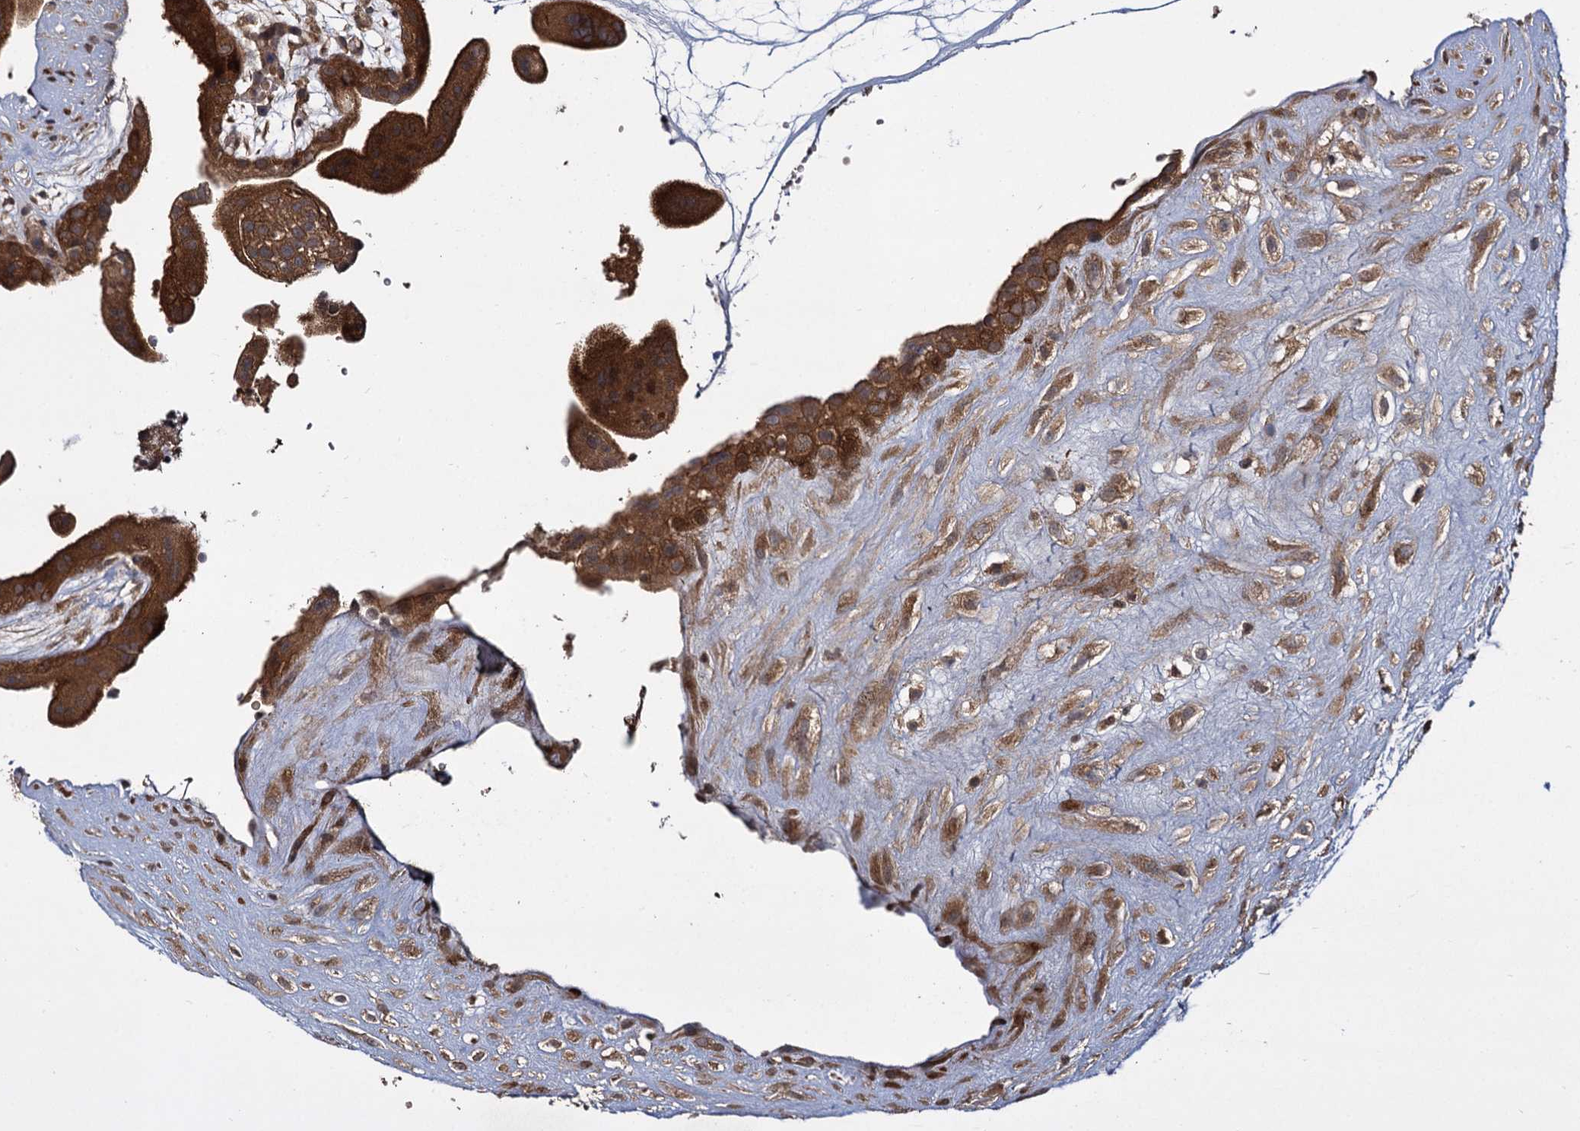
{"staining": {"intensity": "strong", "quantity": ">75%", "location": "cytoplasmic/membranous"}, "tissue": "placenta", "cell_type": "Trophoblastic cells", "image_type": "normal", "snomed": [{"axis": "morphology", "description": "Normal tissue, NOS"}, {"axis": "topography", "description": "Placenta"}], "caption": "Placenta stained with DAB immunohistochemistry reveals high levels of strong cytoplasmic/membranous expression in approximately >75% of trophoblastic cells.", "gene": "INPPL1", "patient": {"sex": "female", "age": 18}}